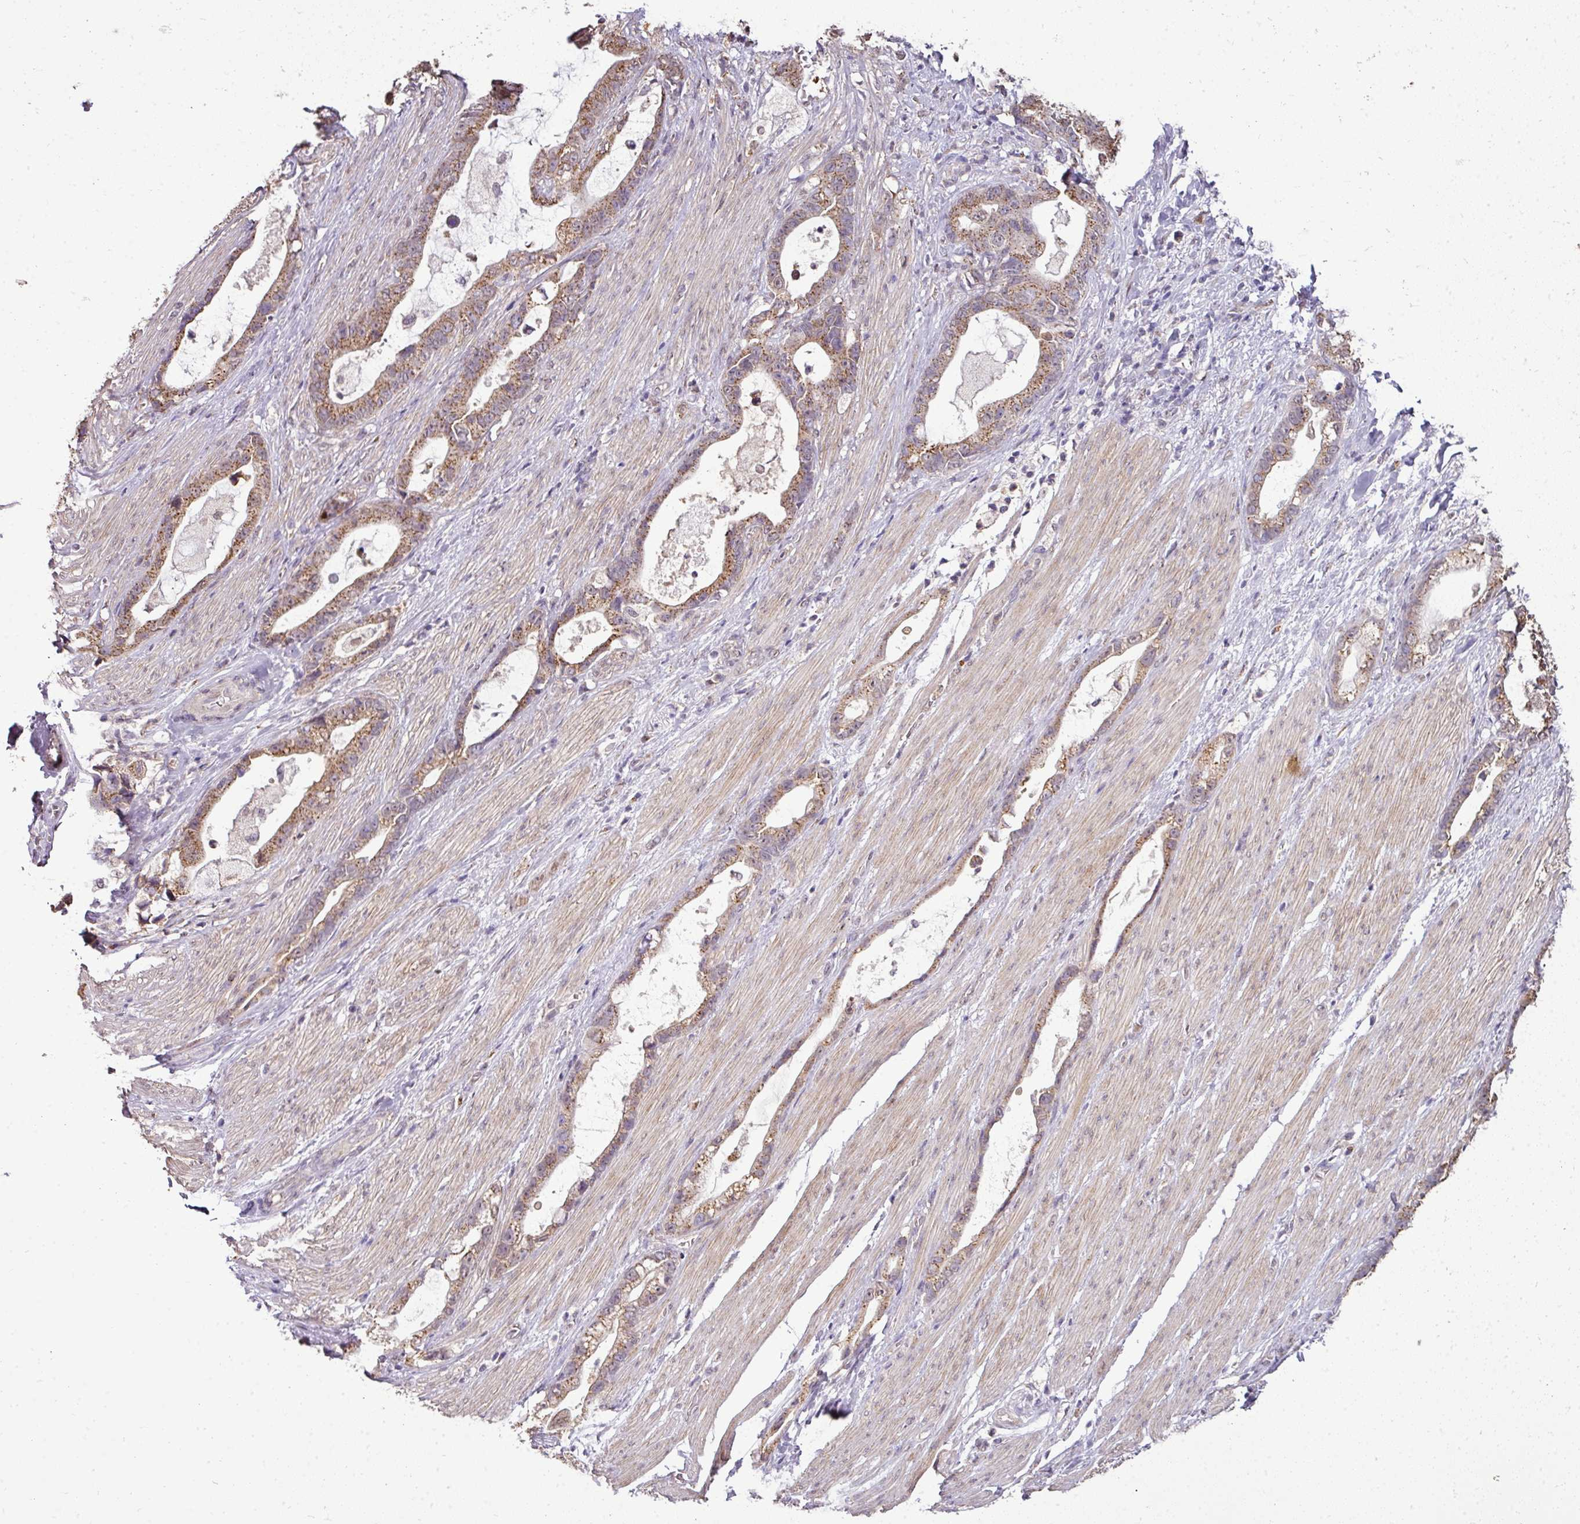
{"staining": {"intensity": "moderate", "quantity": ">75%", "location": "cytoplasmic/membranous"}, "tissue": "stomach cancer", "cell_type": "Tumor cells", "image_type": "cancer", "snomed": [{"axis": "morphology", "description": "Adenocarcinoma, NOS"}, {"axis": "topography", "description": "Stomach"}], "caption": "Protein expression analysis of human stomach cancer reveals moderate cytoplasmic/membranous staining in about >75% of tumor cells. The staining was performed using DAB (3,3'-diaminobenzidine), with brown indicating positive protein expression. Nuclei are stained blue with hematoxylin.", "gene": "JPH2", "patient": {"sex": "male", "age": 55}}